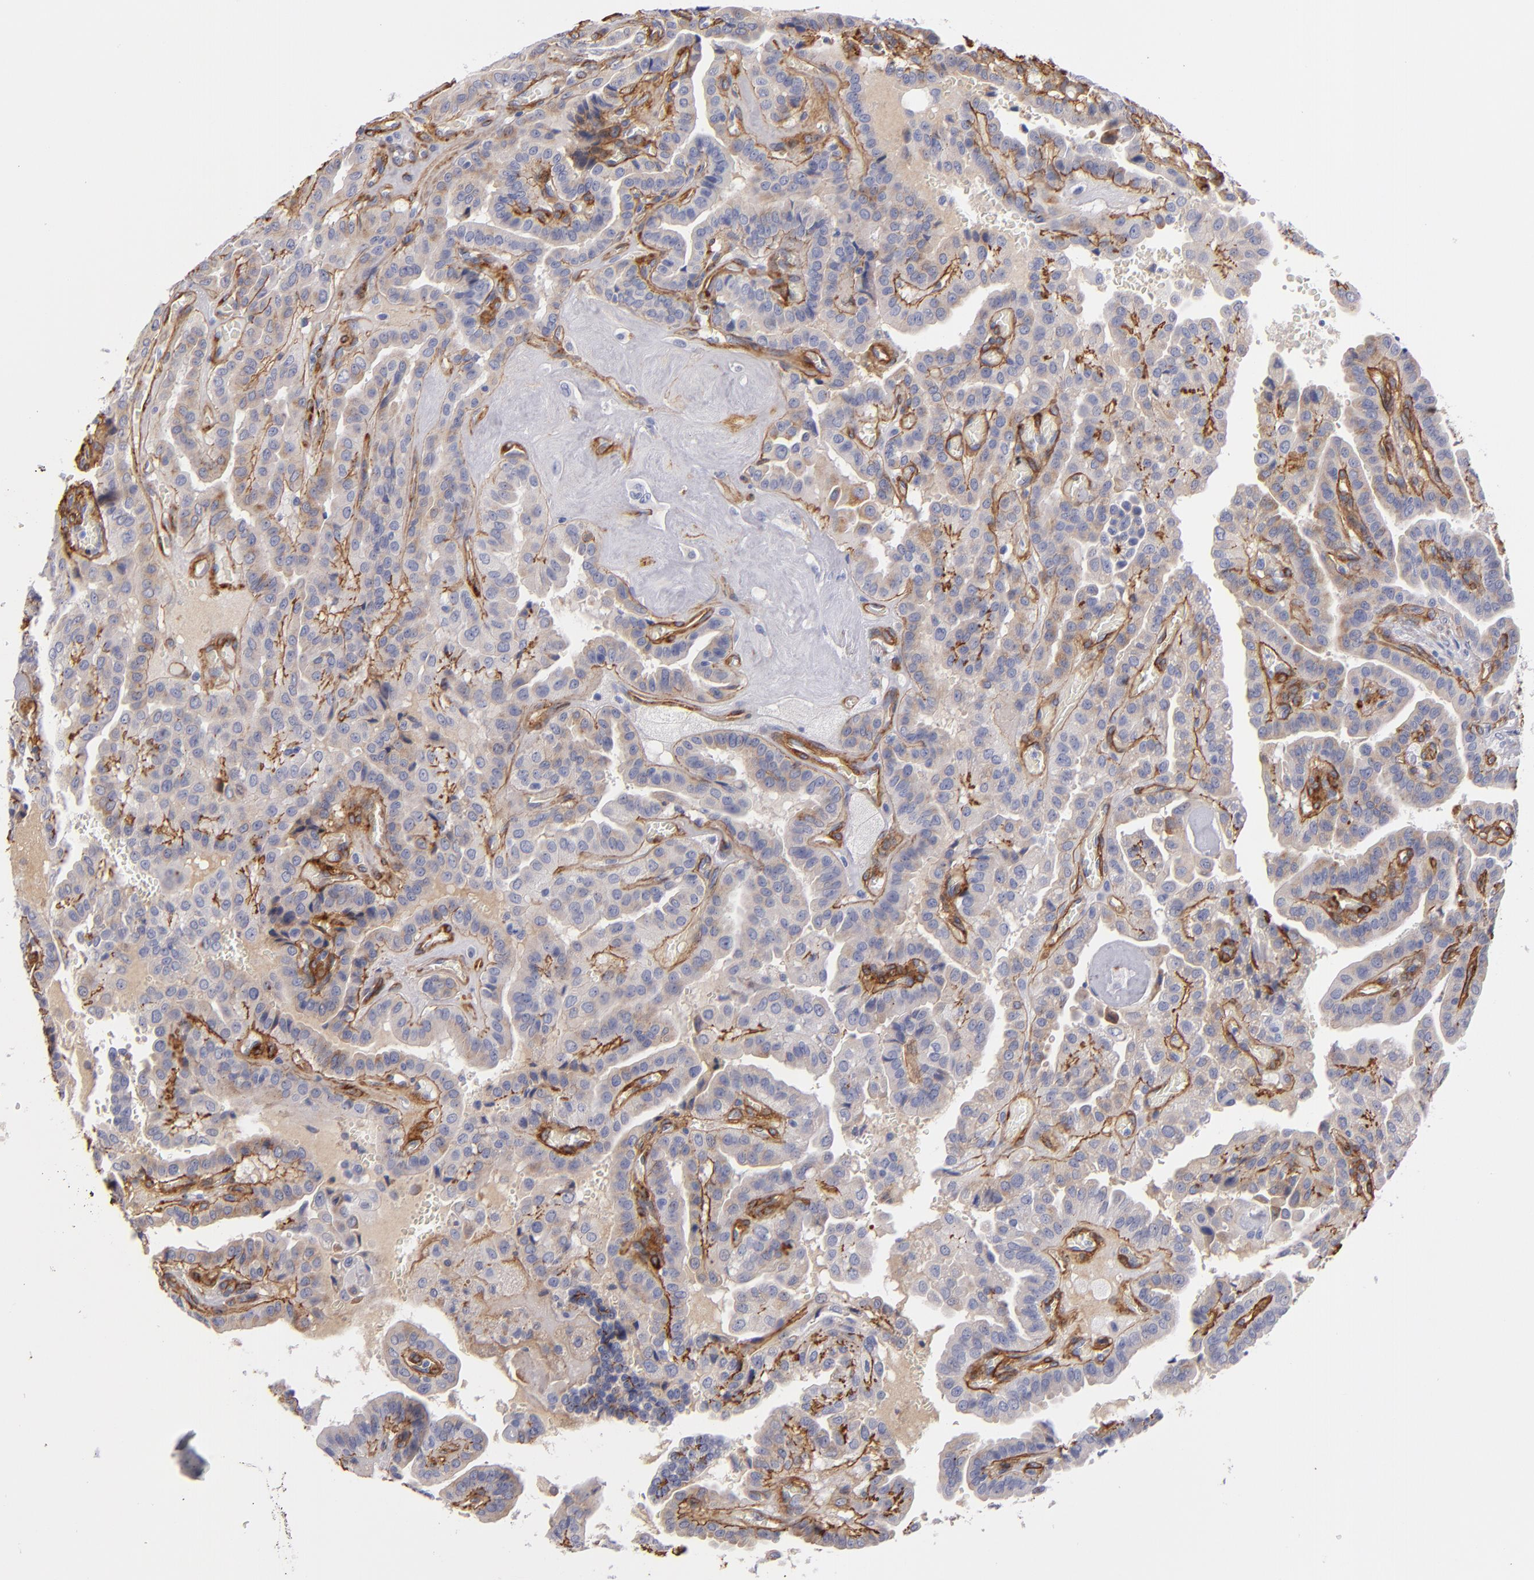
{"staining": {"intensity": "weak", "quantity": ">75%", "location": "cytoplasmic/membranous"}, "tissue": "thyroid cancer", "cell_type": "Tumor cells", "image_type": "cancer", "snomed": [{"axis": "morphology", "description": "Papillary adenocarcinoma, NOS"}, {"axis": "topography", "description": "Thyroid gland"}], "caption": "Protein staining displays weak cytoplasmic/membranous staining in about >75% of tumor cells in papillary adenocarcinoma (thyroid).", "gene": "LAMC1", "patient": {"sex": "male", "age": 87}}